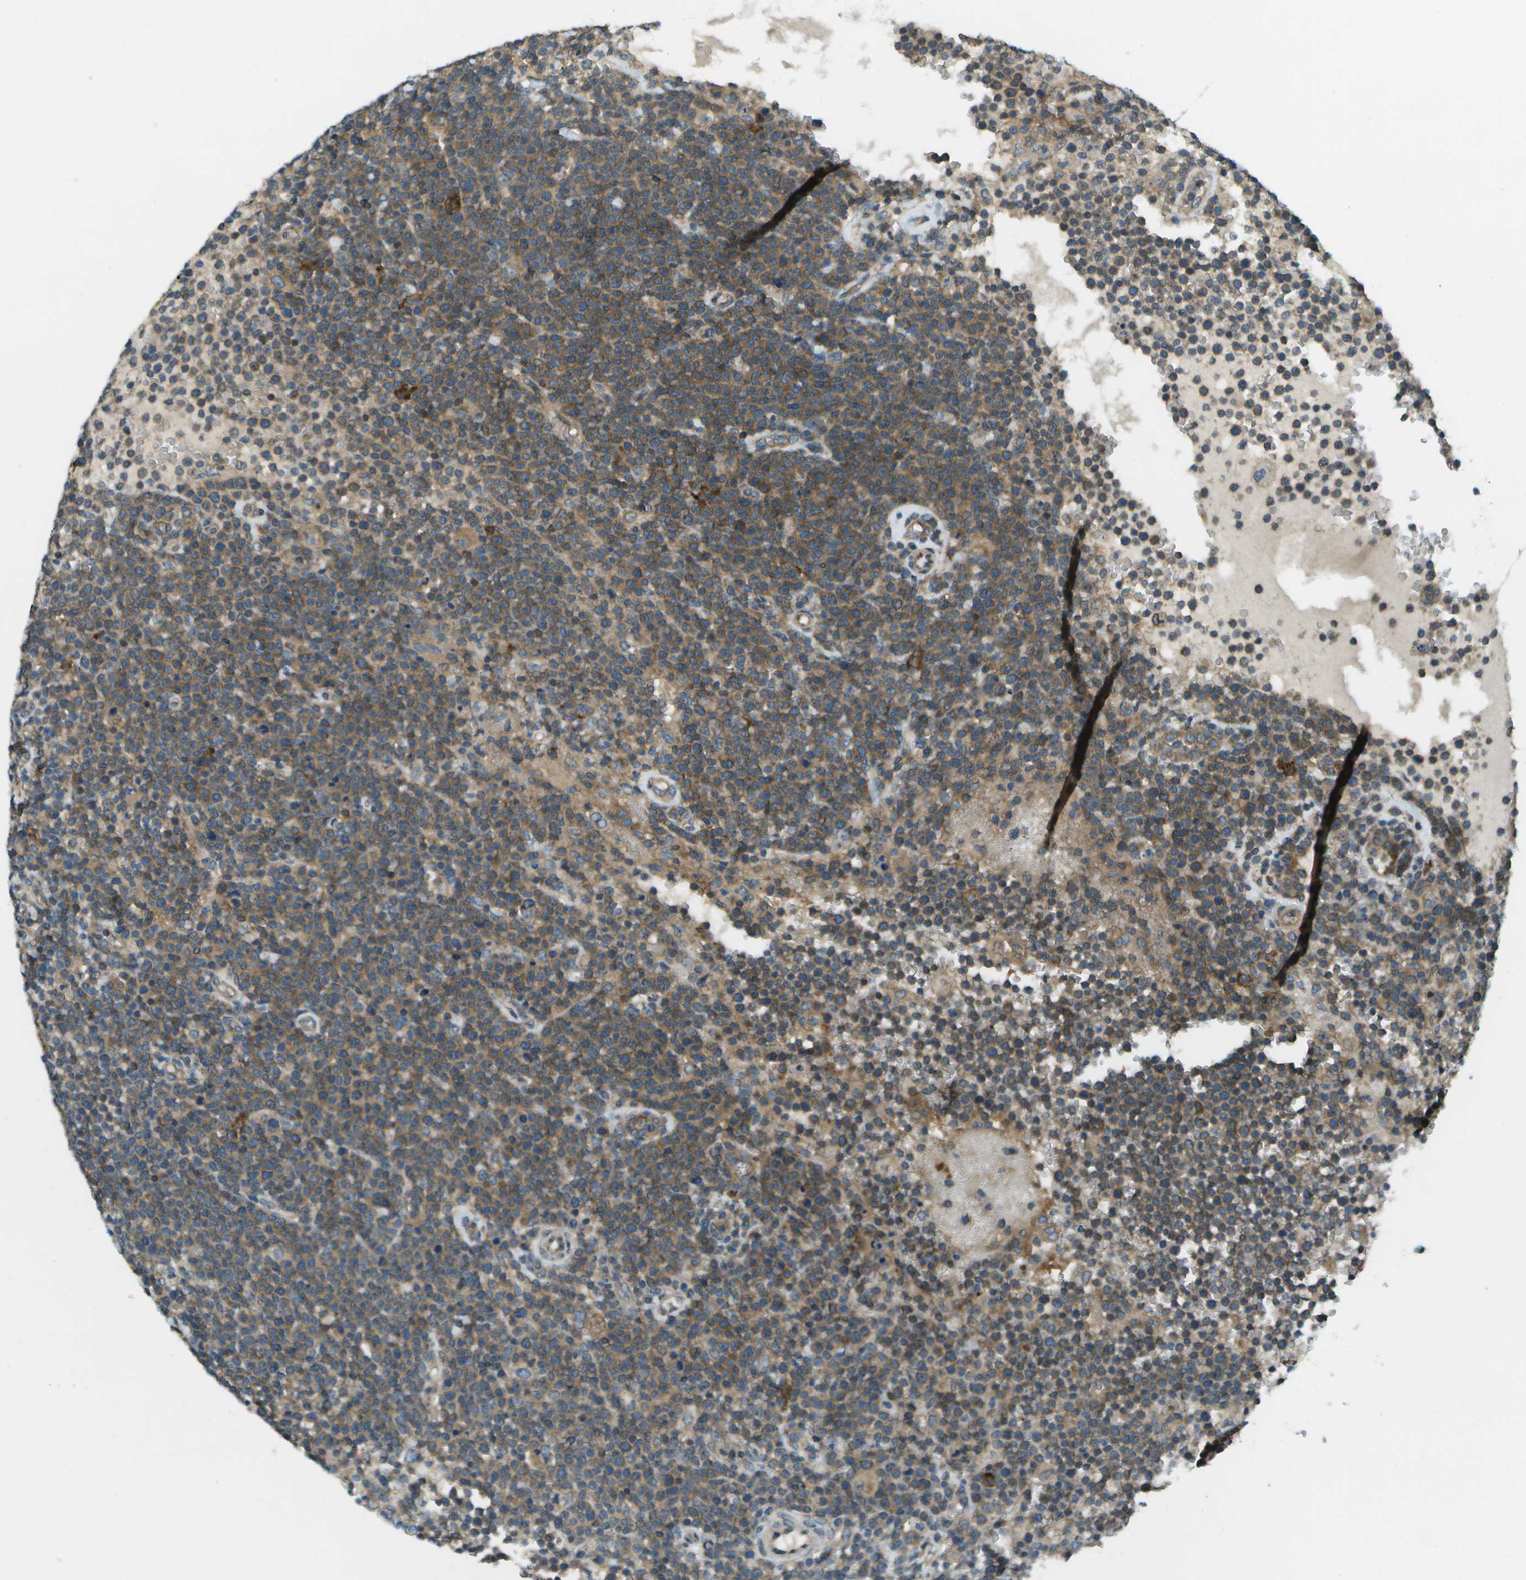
{"staining": {"intensity": "moderate", "quantity": ">75%", "location": "cytoplasmic/membranous"}, "tissue": "lymphoma", "cell_type": "Tumor cells", "image_type": "cancer", "snomed": [{"axis": "morphology", "description": "Malignant lymphoma, non-Hodgkin's type, High grade"}, {"axis": "topography", "description": "Lymph node"}], "caption": "Moderate cytoplasmic/membranous positivity for a protein is present in approximately >75% of tumor cells of lymphoma using immunohistochemistry (IHC).", "gene": "CTIF", "patient": {"sex": "male", "age": 61}}